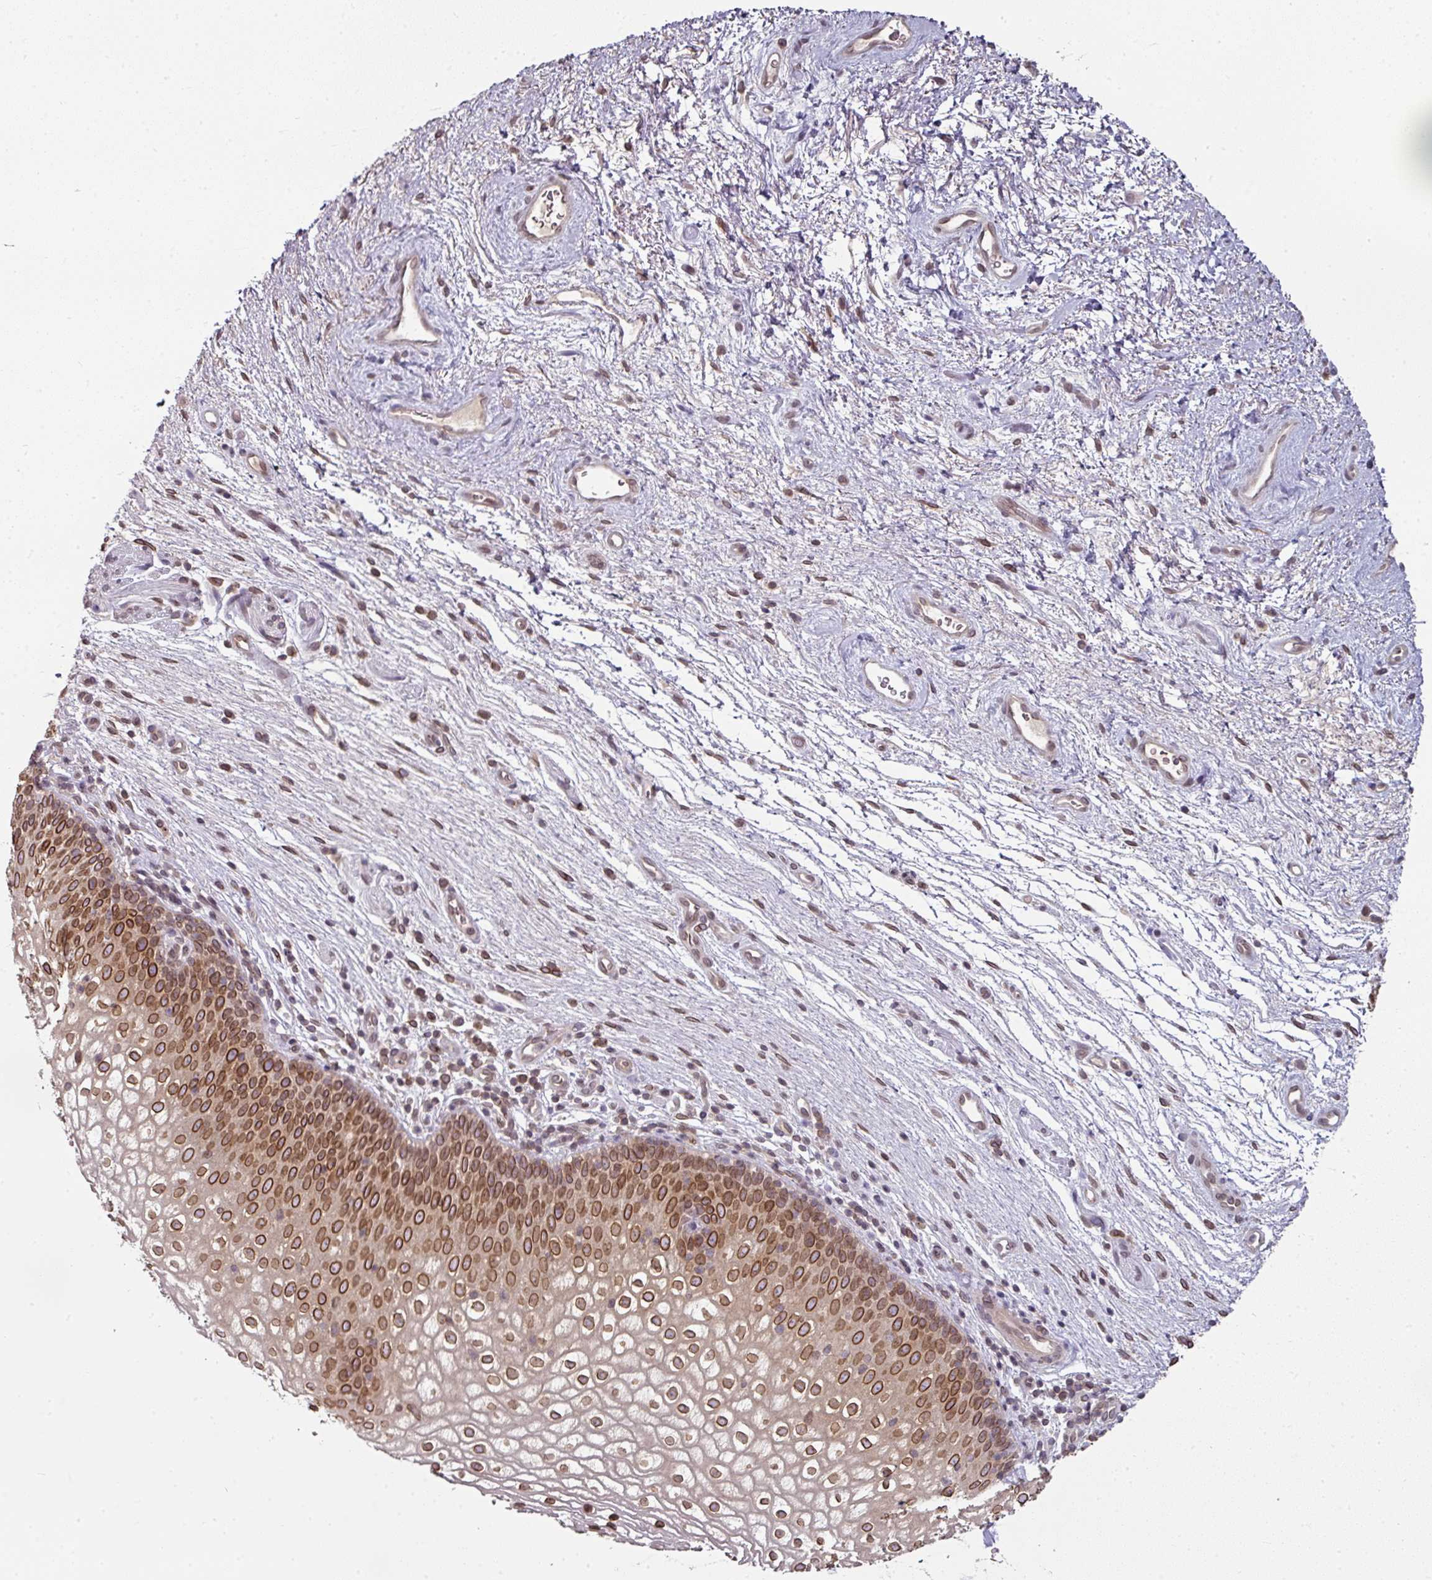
{"staining": {"intensity": "strong", "quantity": ">75%", "location": "cytoplasmic/membranous,nuclear"}, "tissue": "vagina", "cell_type": "Squamous epithelial cells", "image_type": "normal", "snomed": [{"axis": "morphology", "description": "Normal tissue, NOS"}, {"axis": "topography", "description": "Vagina"}], "caption": "Protein staining by immunohistochemistry demonstrates strong cytoplasmic/membranous,nuclear expression in approximately >75% of squamous epithelial cells in benign vagina. Using DAB (brown) and hematoxylin (blue) stains, captured at high magnification using brightfield microscopy.", "gene": "RANGAP1", "patient": {"sex": "female", "age": 47}}